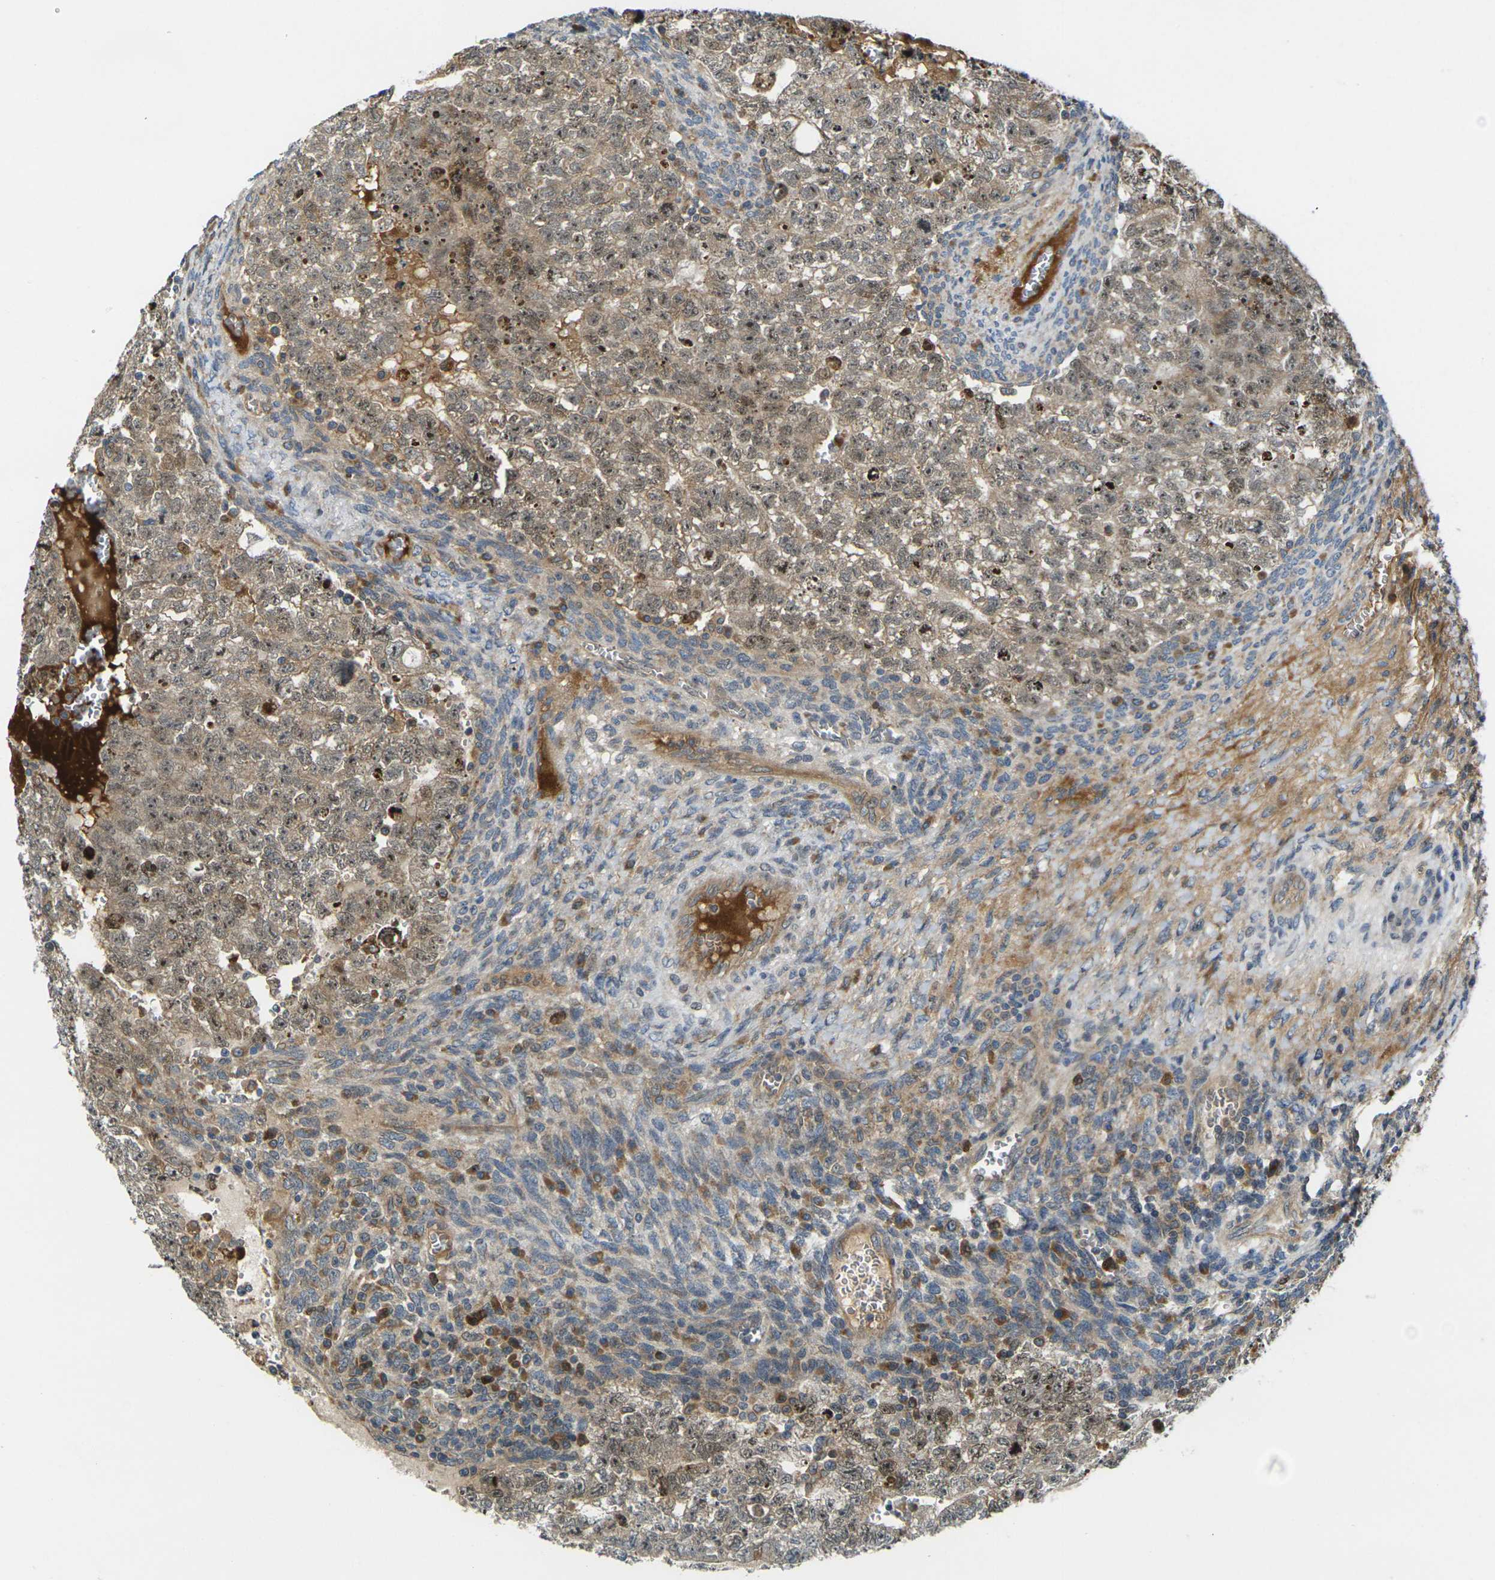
{"staining": {"intensity": "moderate", "quantity": ">75%", "location": "cytoplasmic/membranous,nuclear"}, "tissue": "testis cancer", "cell_type": "Tumor cells", "image_type": "cancer", "snomed": [{"axis": "morphology", "description": "Seminoma, NOS"}, {"axis": "morphology", "description": "Carcinoma, Embryonal, NOS"}, {"axis": "topography", "description": "Testis"}], "caption": "DAB immunohistochemical staining of human embryonal carcinoma (testis) reveals moderate cytoplasmic/membranous and nuclear protein staining in approximately >75% of tumor cells.", "gene": "FZD1", "patient": {"sex": "male", "age": 38}}